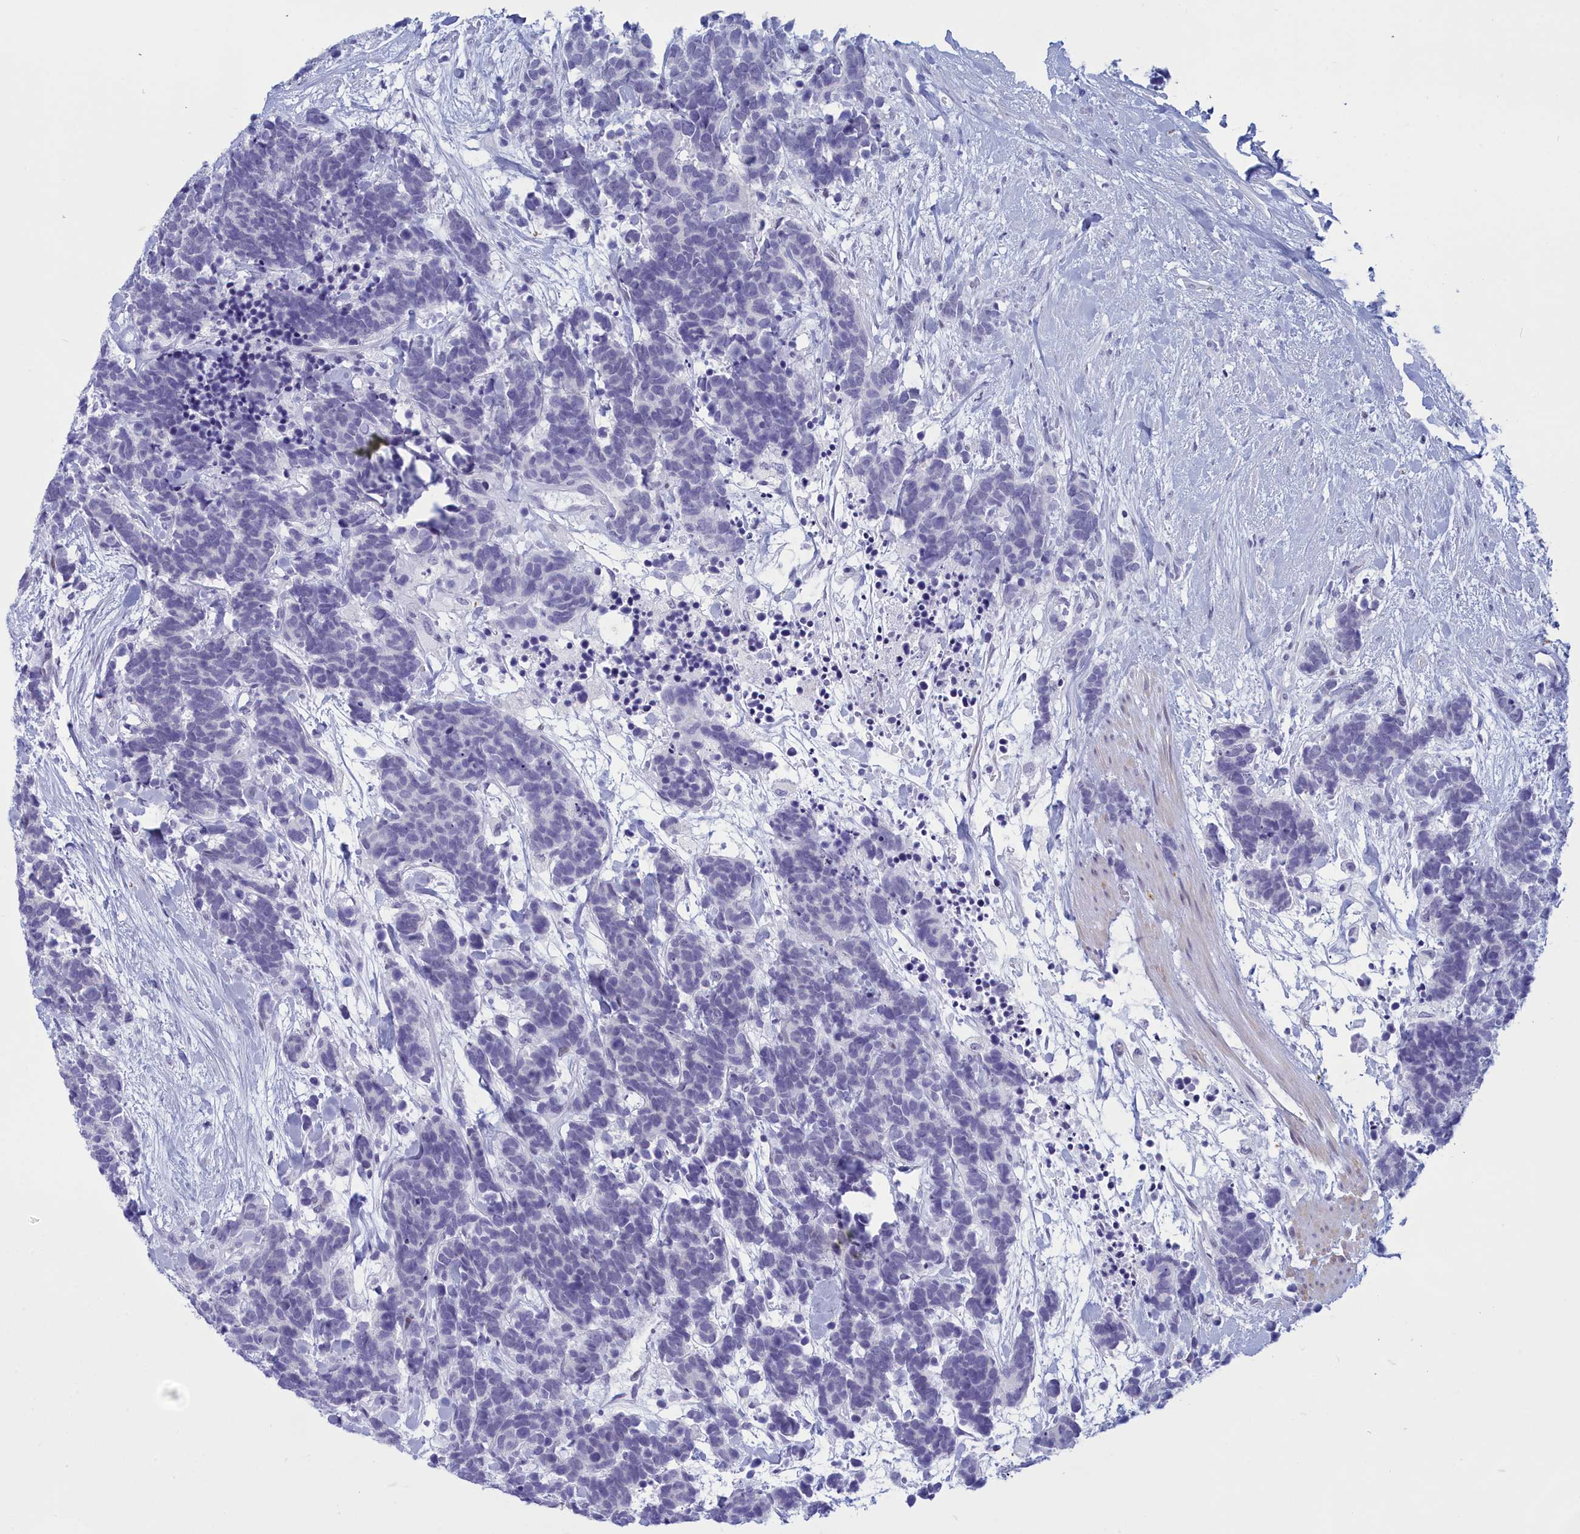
{"staining": {"intensity": "negative", "quantity": "none", "location": "none"}, "tissue": "carcinoid", "cell_type": "Tumor cells", "image_type": "cancer", "snomed": [{"axis": "morphology", "description": "Carcinoma, NOS"}, {"axis": "morphology", "description": "Carcinoid, malignant, NOS"}, {"axis": "topography", "description": "Prostate"}], "caption": "A histopathology image of human malignant carcinoid is negative for staining in tumor cells. The staining is performed using DAB (3,3'-diaminobenzidine) brown chromogen with nuclei counter-stained in using hematoxylin.", "gene": "SNX20", "patient": {"sex": "male", "age": 57}}